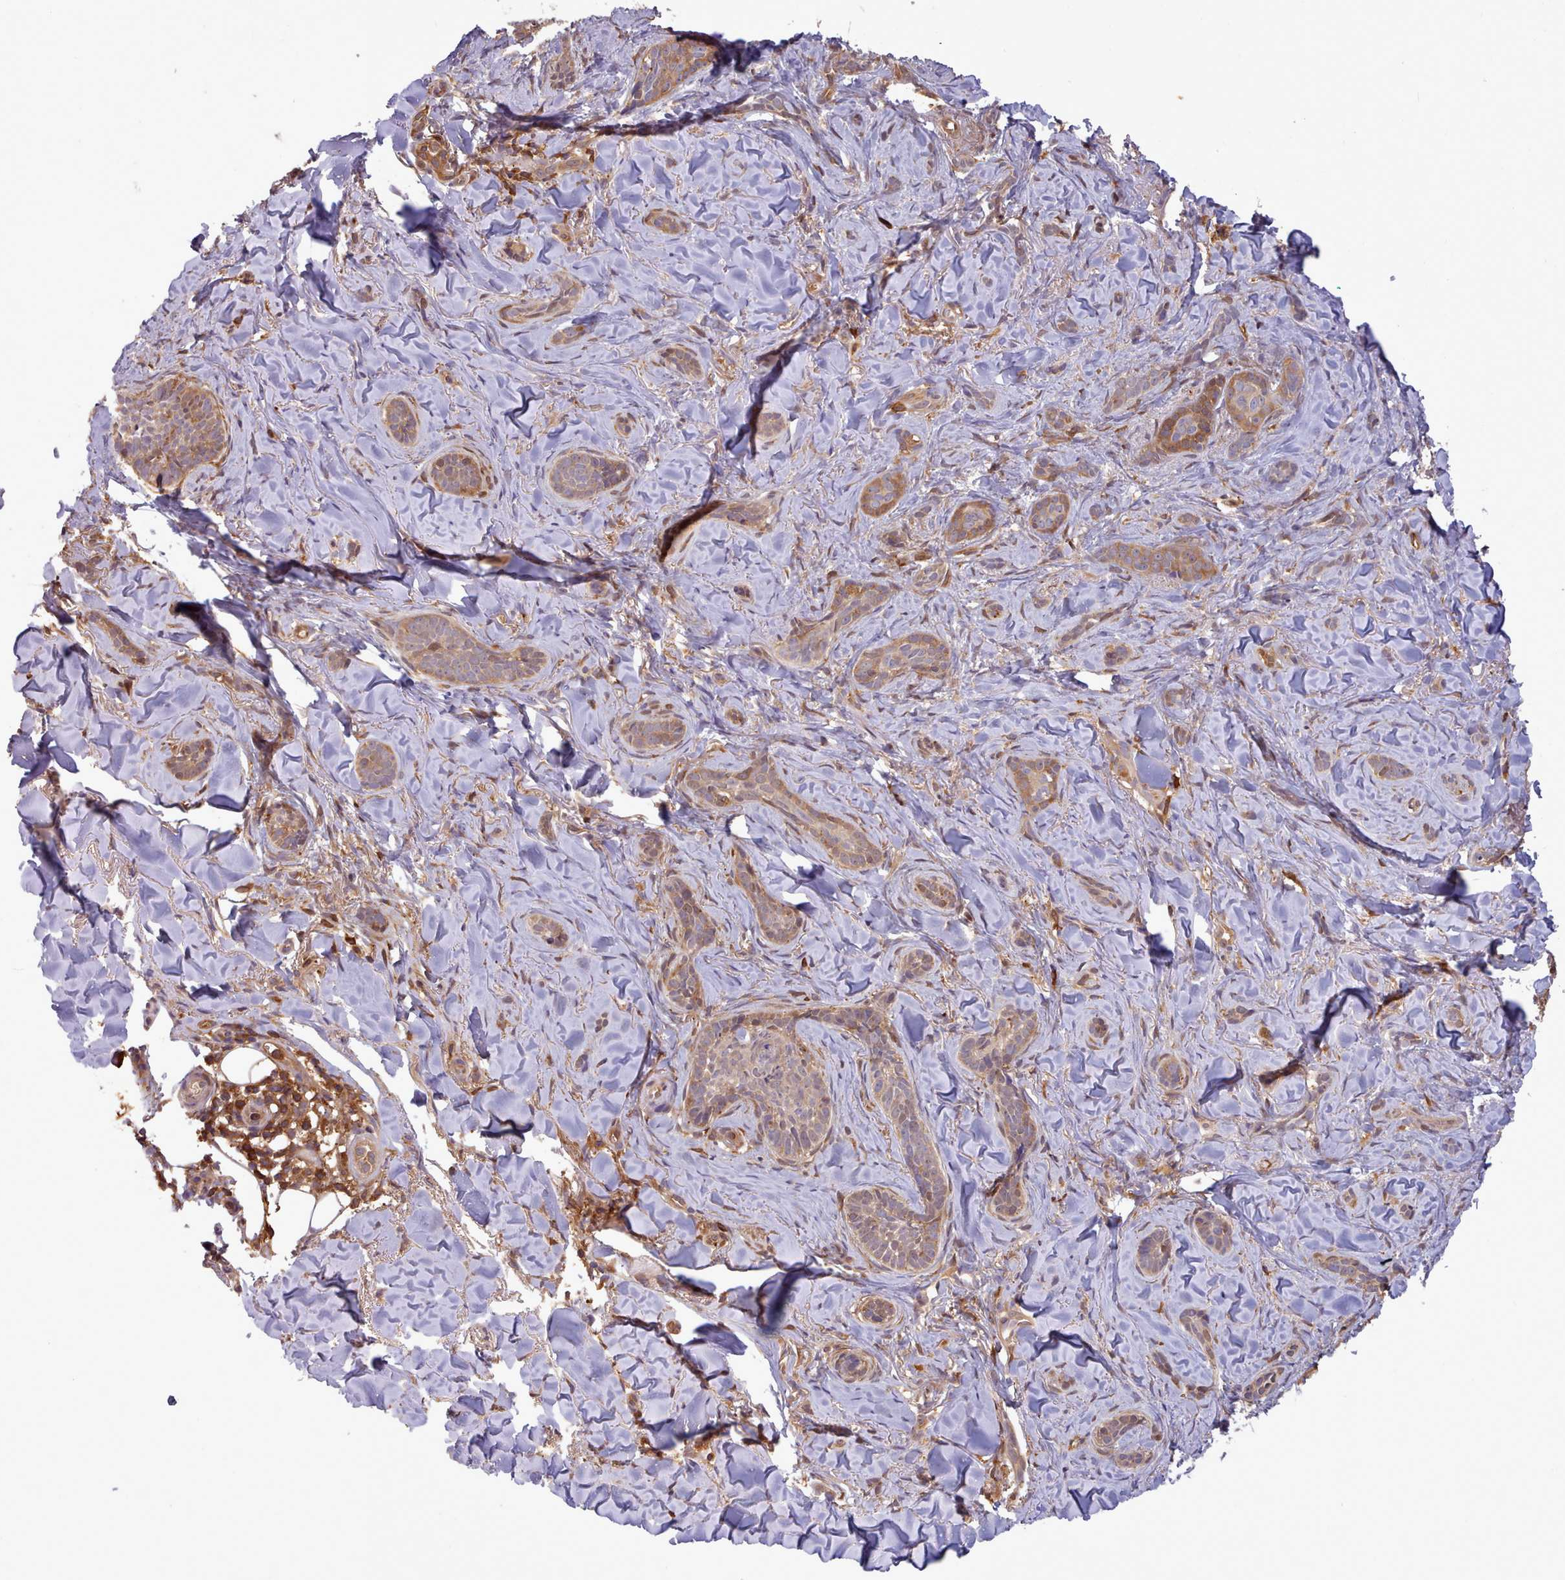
{"staining": {"intensity": "moderate", "quantity": "25%-75%", "location": "cytoplasmic/membranous"}, "tissue": "skin cancer", "cell_type": "Tumor cells", "image_type": "cancer", "snomed": [{"axis": "morphology", "description": "Basal cell carcinoma"}, {"axis": "topography", "description": "Skin"}], "caption": "Immunohistochemical staining of basal cell carcinoma (skin) demonstrates medium levels of moderate cytoplasmic/membranous staining in about 25%-75% of tumor cells. Ihc stains the protein of interest in brown and the nuclei are stained blue.", "gene": "SLC4A9", "patient": {"sex": "female", "age": 55}}